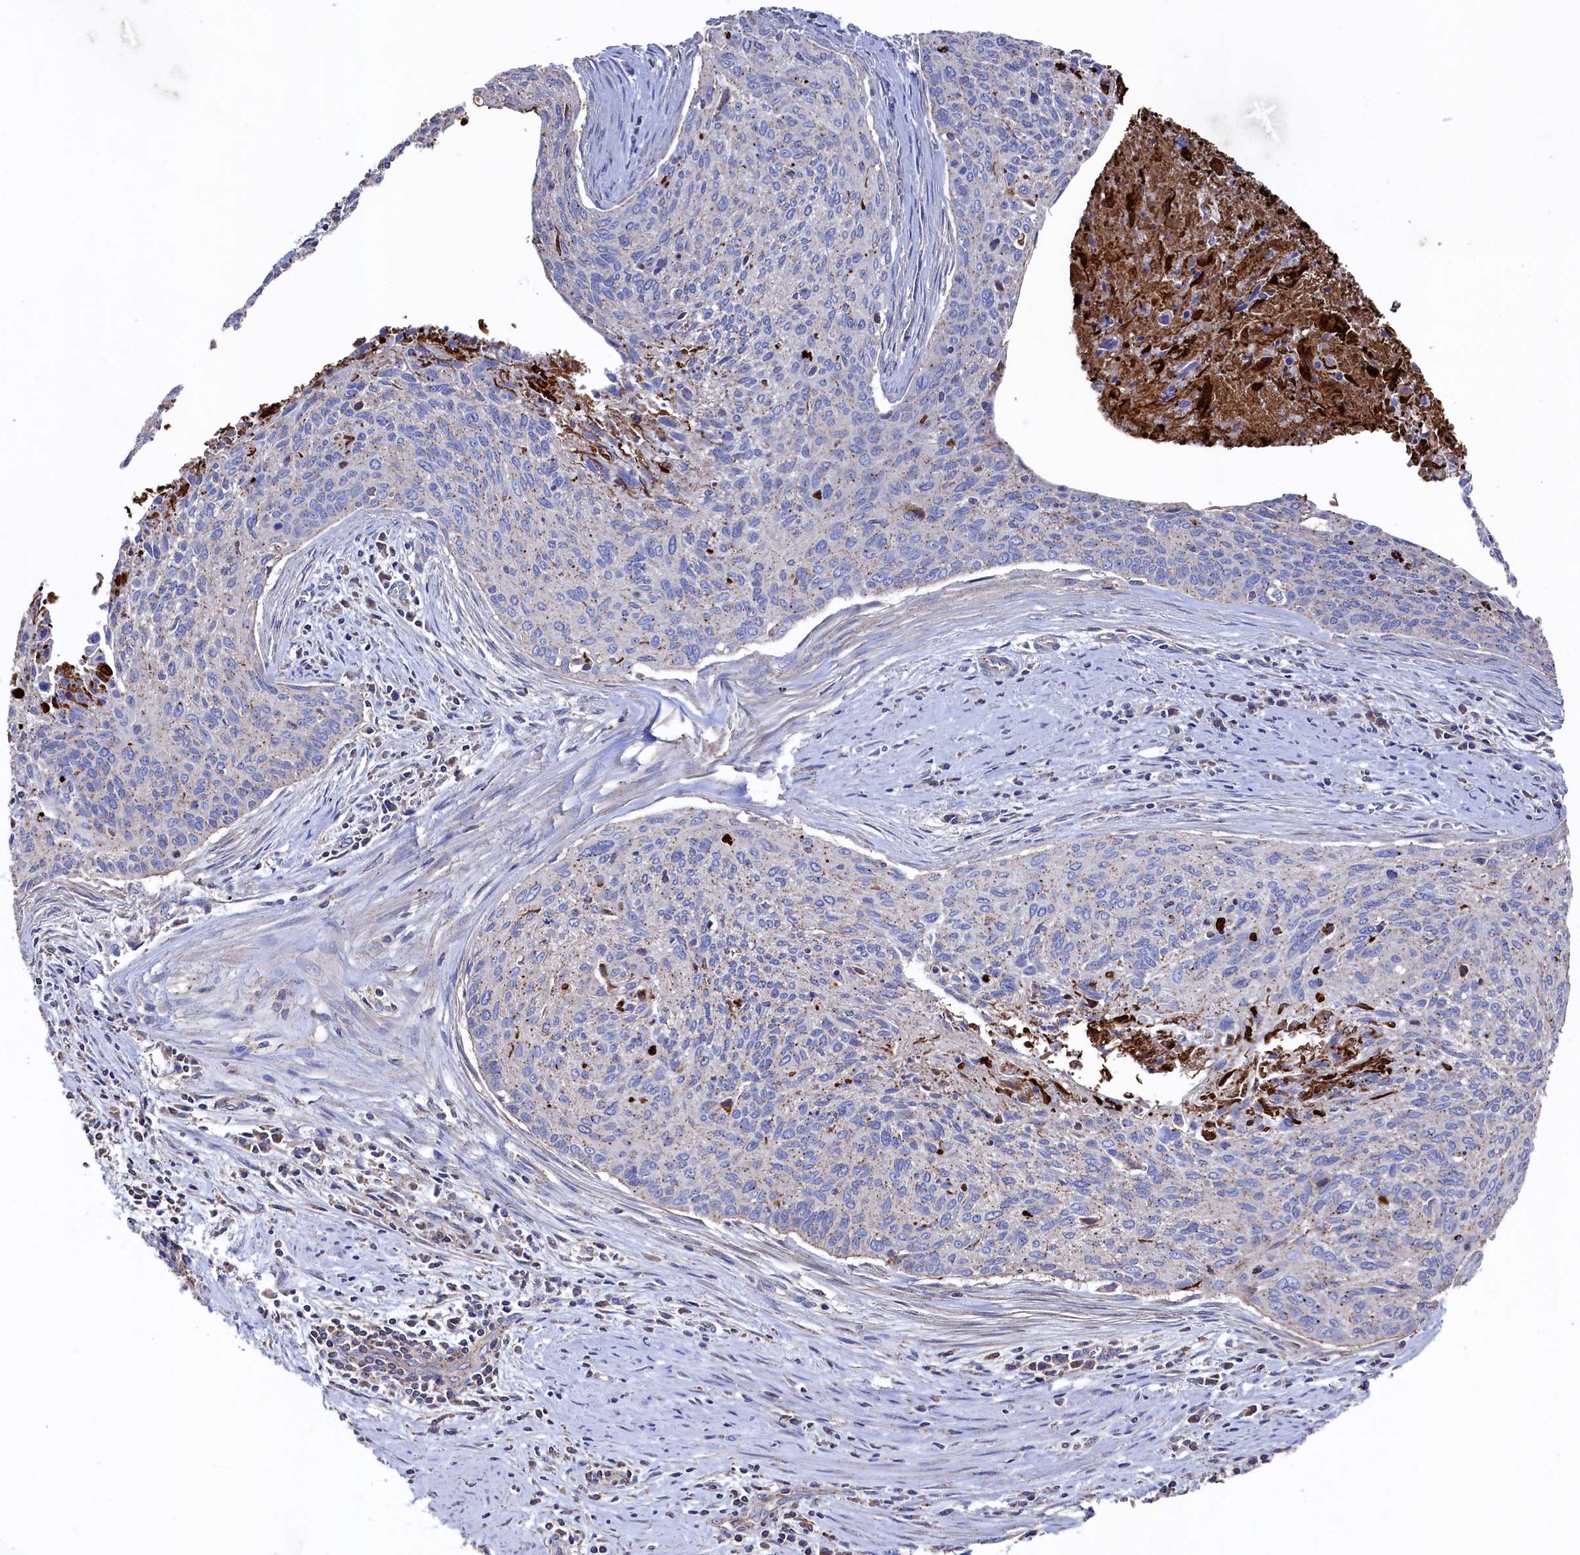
{"staining": {"intensity": "weak", "quantity": "25%-75%", "location": "cytoplasmic/membranous"}, "tissue": "cervical cancer", "cell_type": "Tumor cells", "image_type": "cancer", "snomed": [{"axis": "morphology", "description": "Squamous cell carcinoma, NOS"}, {"axis": "topography", "description": "Cervix"}], "caption": "A high-resolution histopathology image shows immunohistochemistry staining of cervical cancer (squamous cell carcinoma), which exhibits weak cytoplasmic/membranous staining in approximately 25%-75% of tumor cells. The staining is performed using DAB (3,3'-diaminobenzidine) brown chromogen to label protein expression. The nuclei are counter-stained blue using hematoxylin.", "gene": "TK2", "patient": {"sex": "female", "age": 55}}